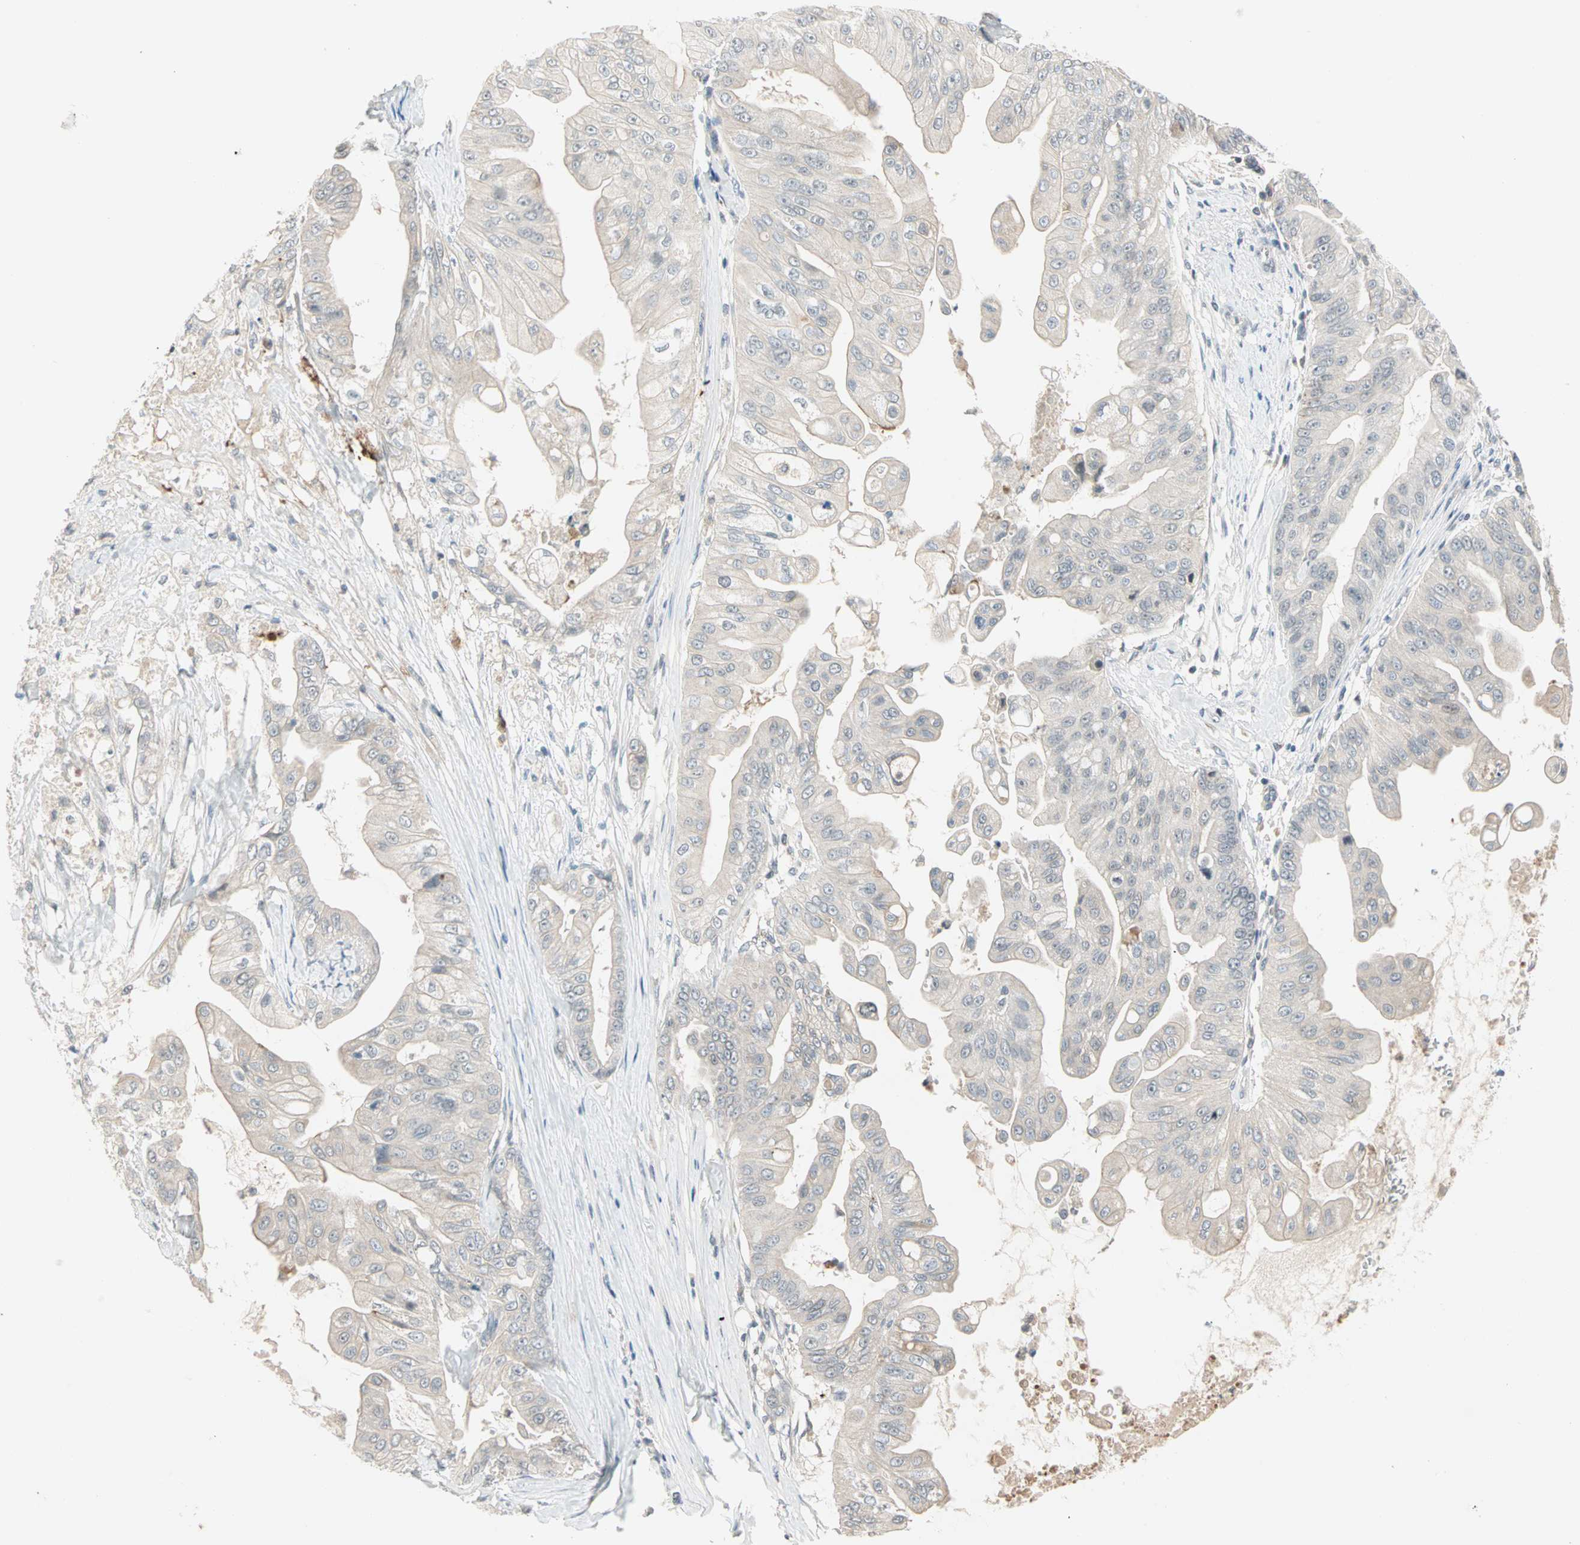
{"staining": {"intensity": "negative", "quantity": "none", "location": "none"}, "tissue": "pancreatic cancer", "cell_type": "Tumor cells", "image_type": "cancer", "snomed": [{"axis": "morphology", "description": "Adenocarcinoma, NOS"}, {"axis": "topography", "description": "Pancreas"}], "caption": "The micrograph demonstrates no staining of tumor cells in adenocarcinoma (pancreatic). (DAB immunohistochemistry visualized using brightfield microscopy, high magnification).", "gene": "PROS1", "patient": {"sex": "female", "age": 75}}